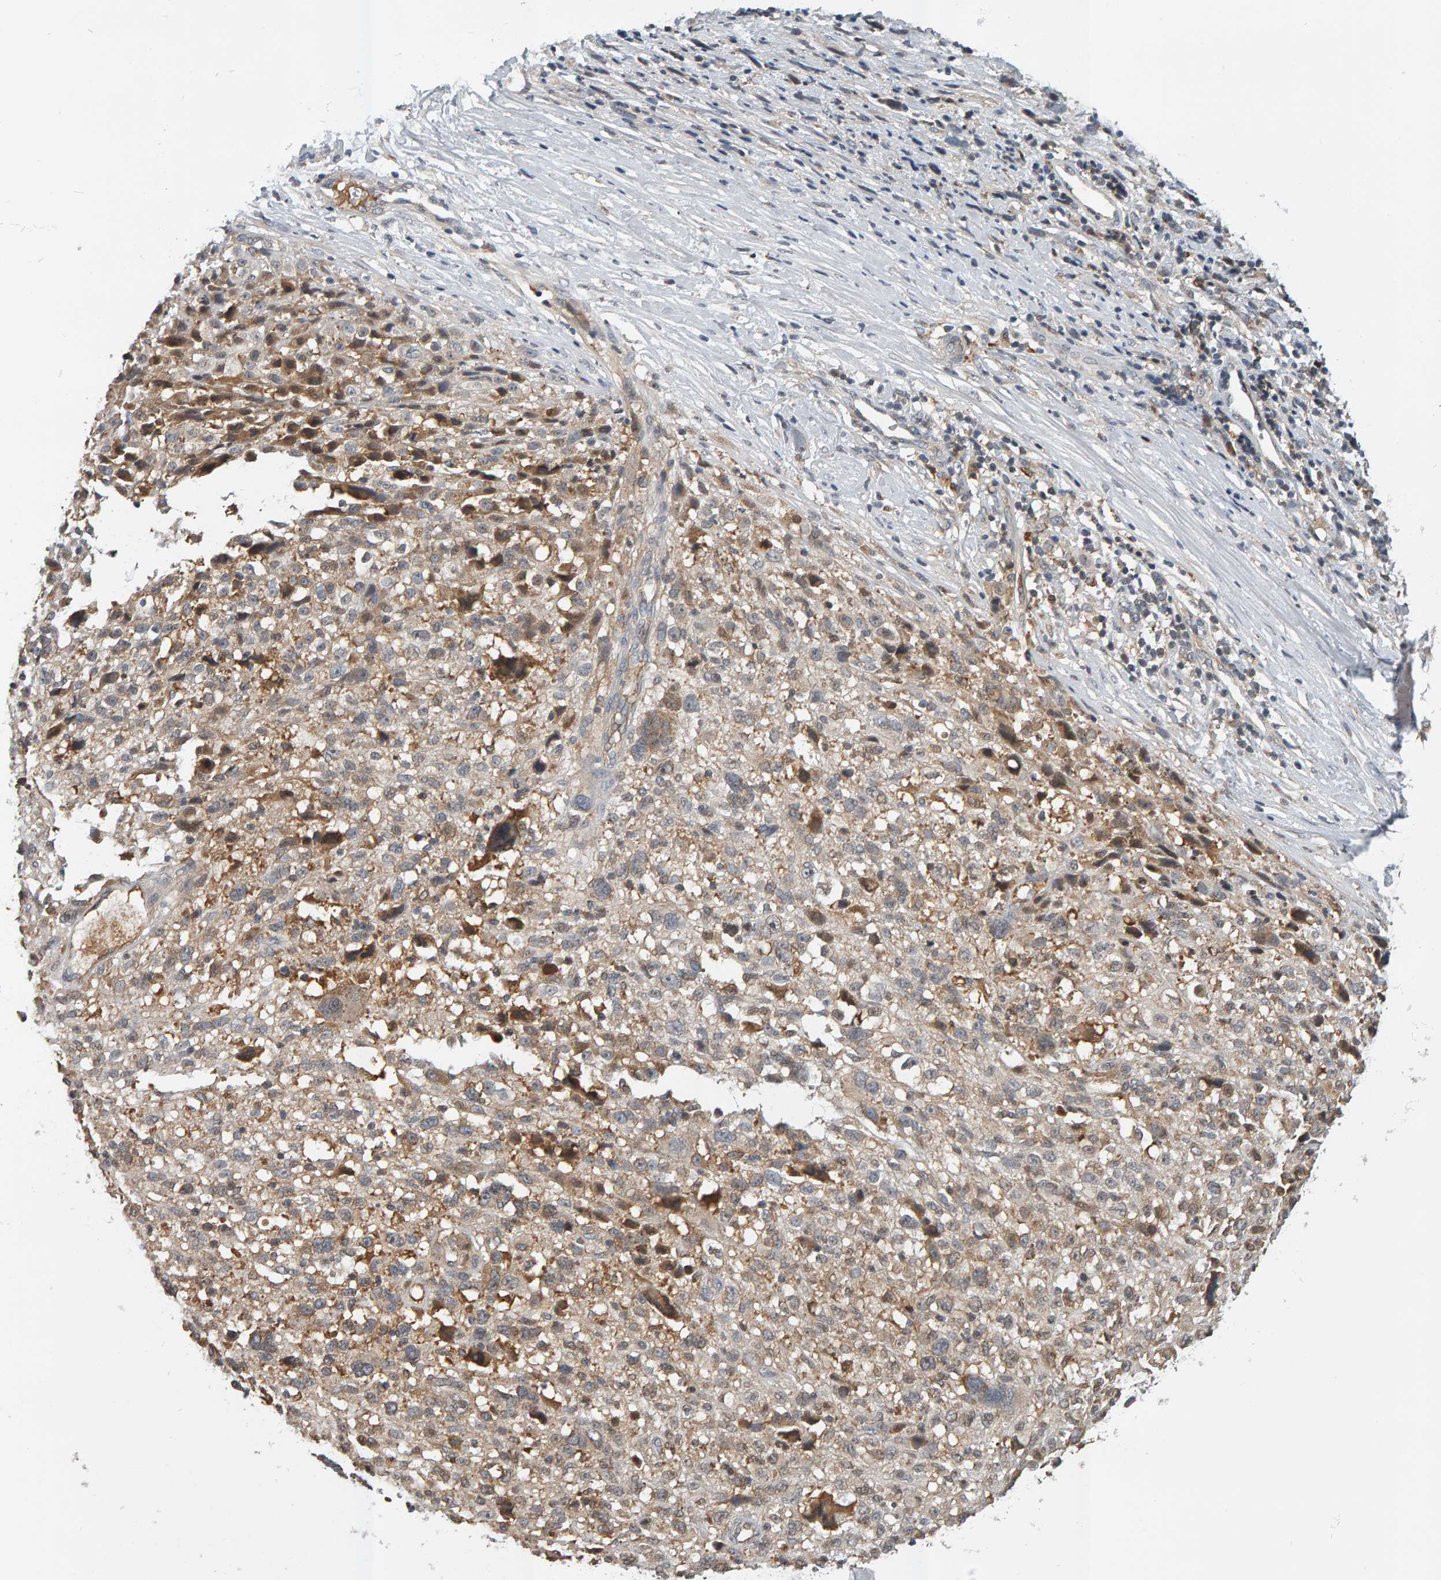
{"staining": {"intensity": "weak", "quantity": "25%-75%", "location": "cytoplasmic/membranous"}, "tissue": "melanoma", "cell_type": "Tumor cells", "image_type": "cancer", "snomed": [{"axis": "morphology", "description": "Malignant melanoma, NOS"}, {"axis": "topography", "description": "Skin"}], "caption": "Immunohistochemistry photomicrograph of neoplastic tissue: human malignant melanoma stained using immunohistochemistry (IHC) shows low levels of weak protein expression localized specifically in the cytoplasmic/membranous of tumor cells, appearing as a cytoplasmic/membranous brown color.", "gene": "ZNF160", "patient": {"sex": "female", "age": 55}}